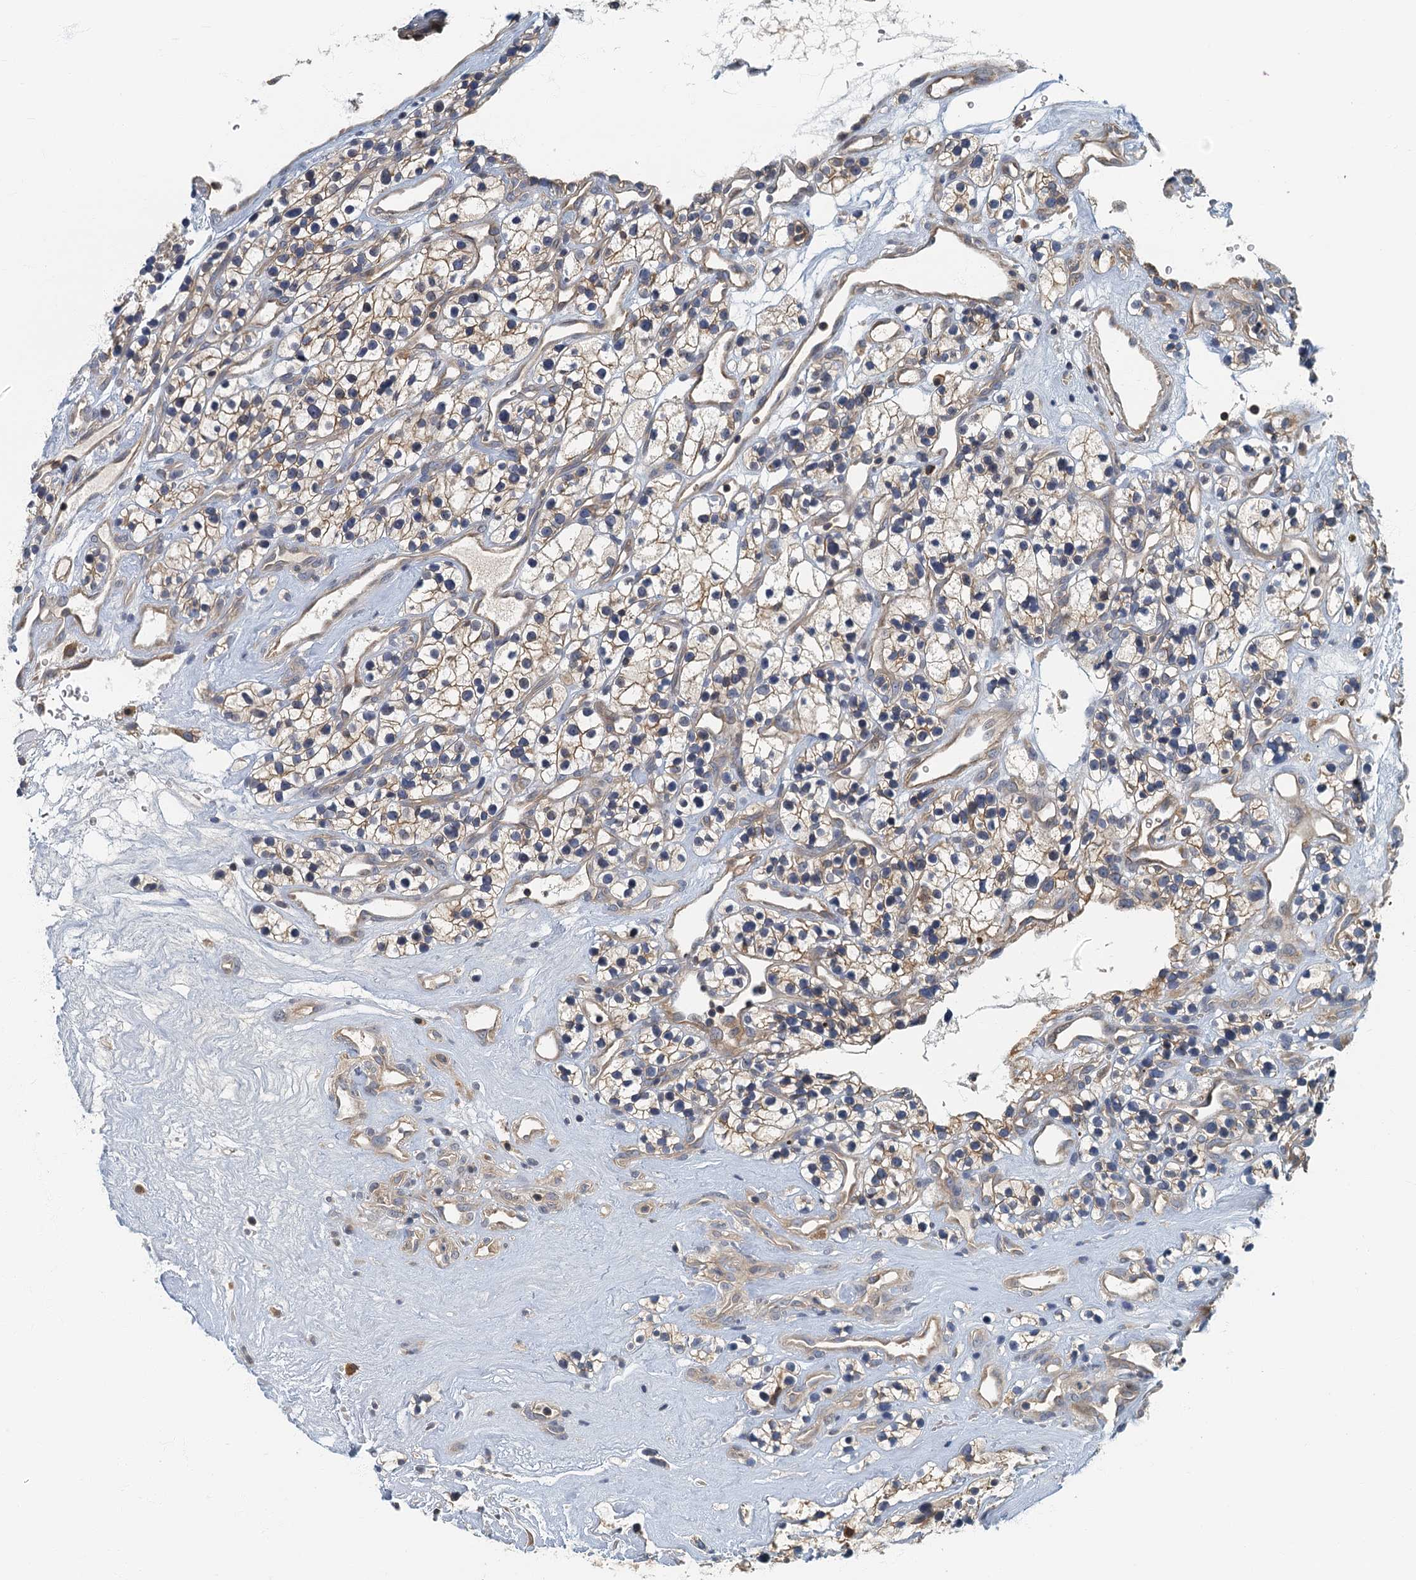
{"staining": {"intensity": "weak", "quantity": ">75%", "location": "cytoplasmic/membranous"}, "tissue": "renal cancer", "cell_type": "Tumor cells", "image_type": "cancer", "snomed": [{"axis": "morphology", "description": "Adenocarcinoma, NOS"}, {"axis": "topography", "description": "Kidney"}], "caption": "Immunohistochemical staining of human renal cancer (adenocarcinoma) exhibits weak cytoplasmic/membranous protein expression in about >75% of tumor cells.", "gene": "CKAP2L", "patient": {"sex": "female", "age": 57}}